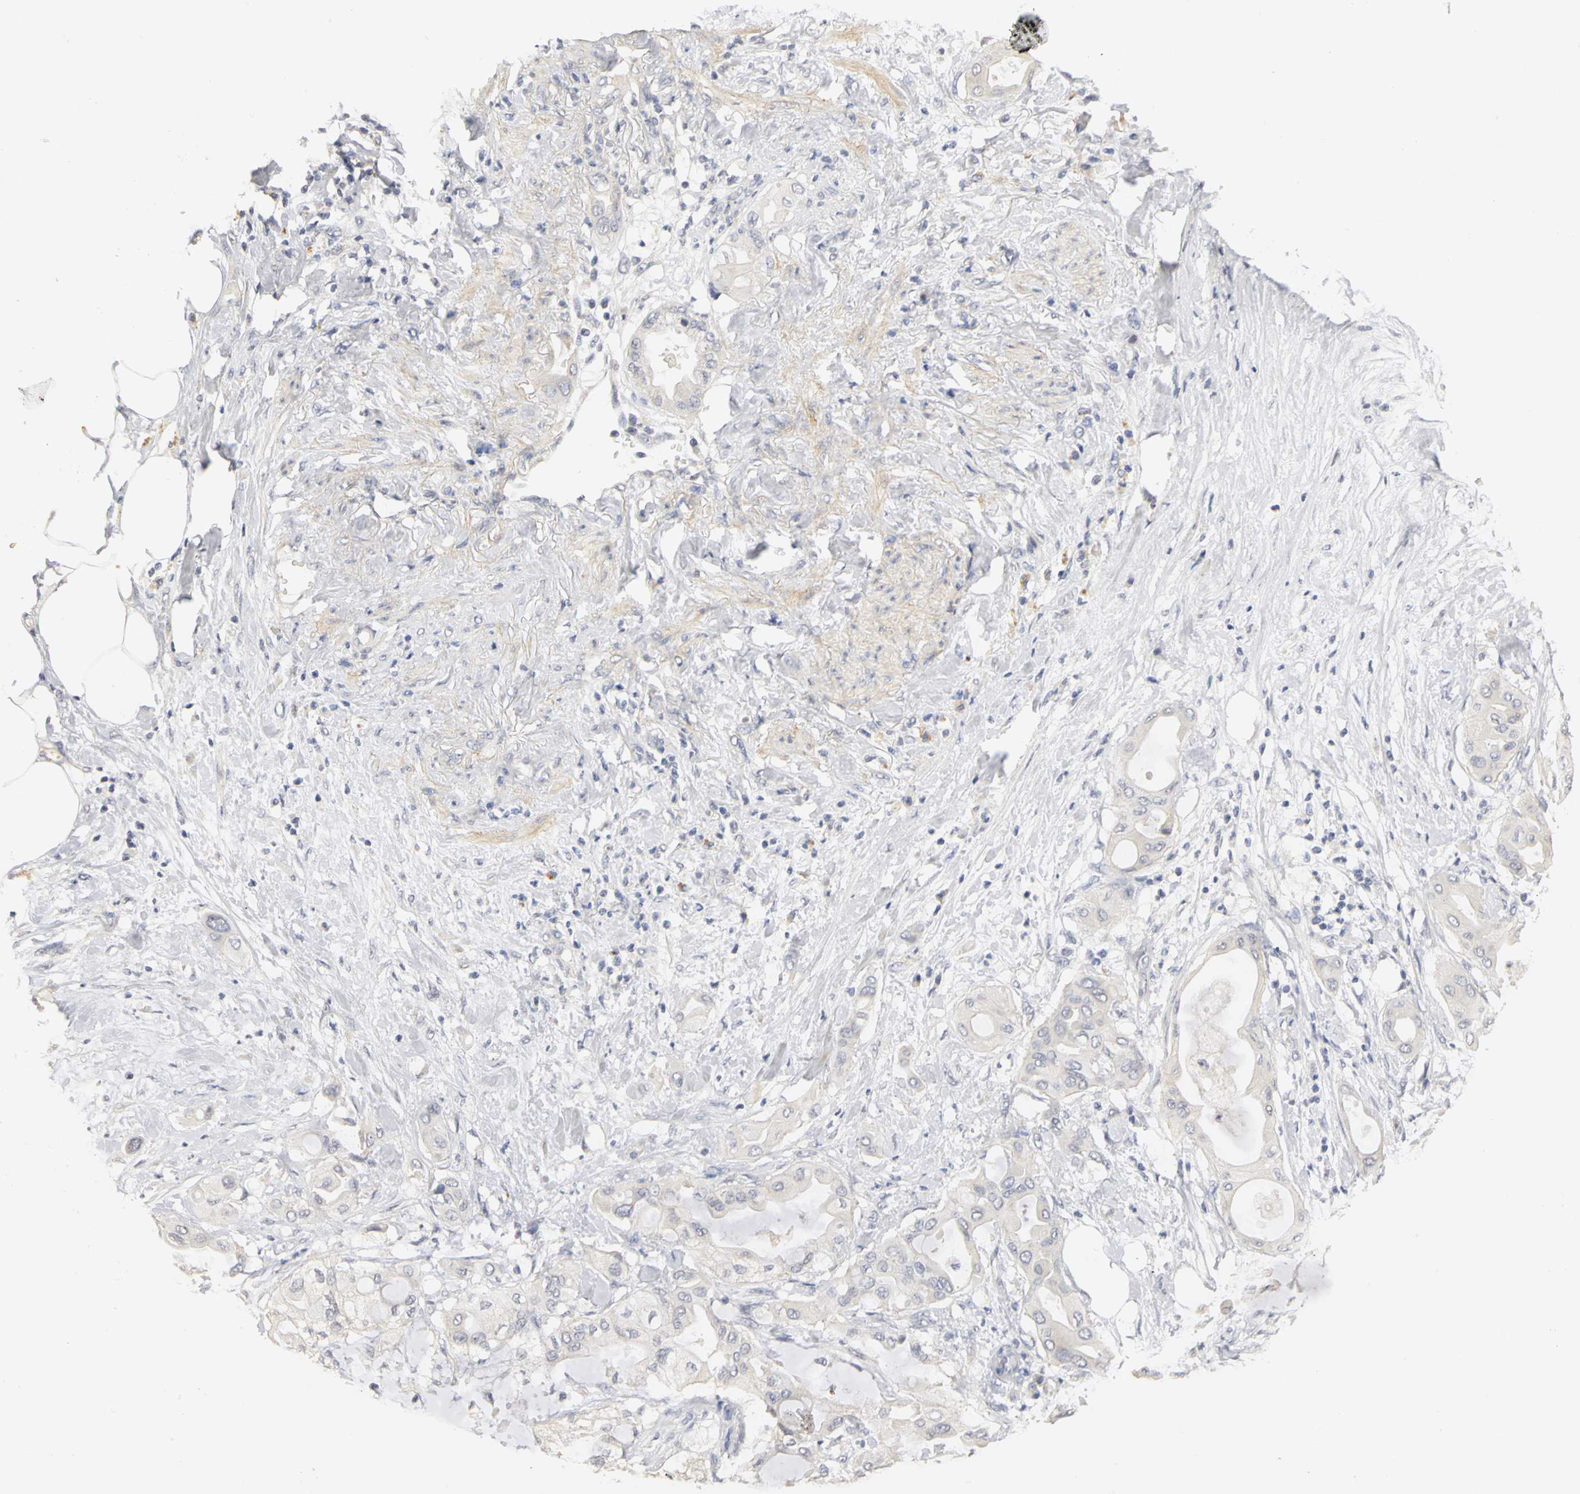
{"staining": {"intensity": "negative", "quantity": "none", "location": "none"}, "tissue": "pancreatic cancer", "cell_type": "Tumor cells", "image_type": "cancer", "snomed": [{"axis": "morphology", "description": "Adenocarcinoma, NOS"}, {"axis": "morphology", "description": "Adenocarcinoma, metastatic, NOS"}, {"axis": "topography", "description": "Lymph node"}, {"axis": "topography", "description": "Pancreas"}, {"axis": "topography", "description": "Duodenum"}], "caption": "Immunohistochemical staining of human pancreatic metastatic adenocarcinoma demonstrates no significant staining in tumor cells.", "gene": "PGR", "patient": {"sex": "female", "age": 64}}